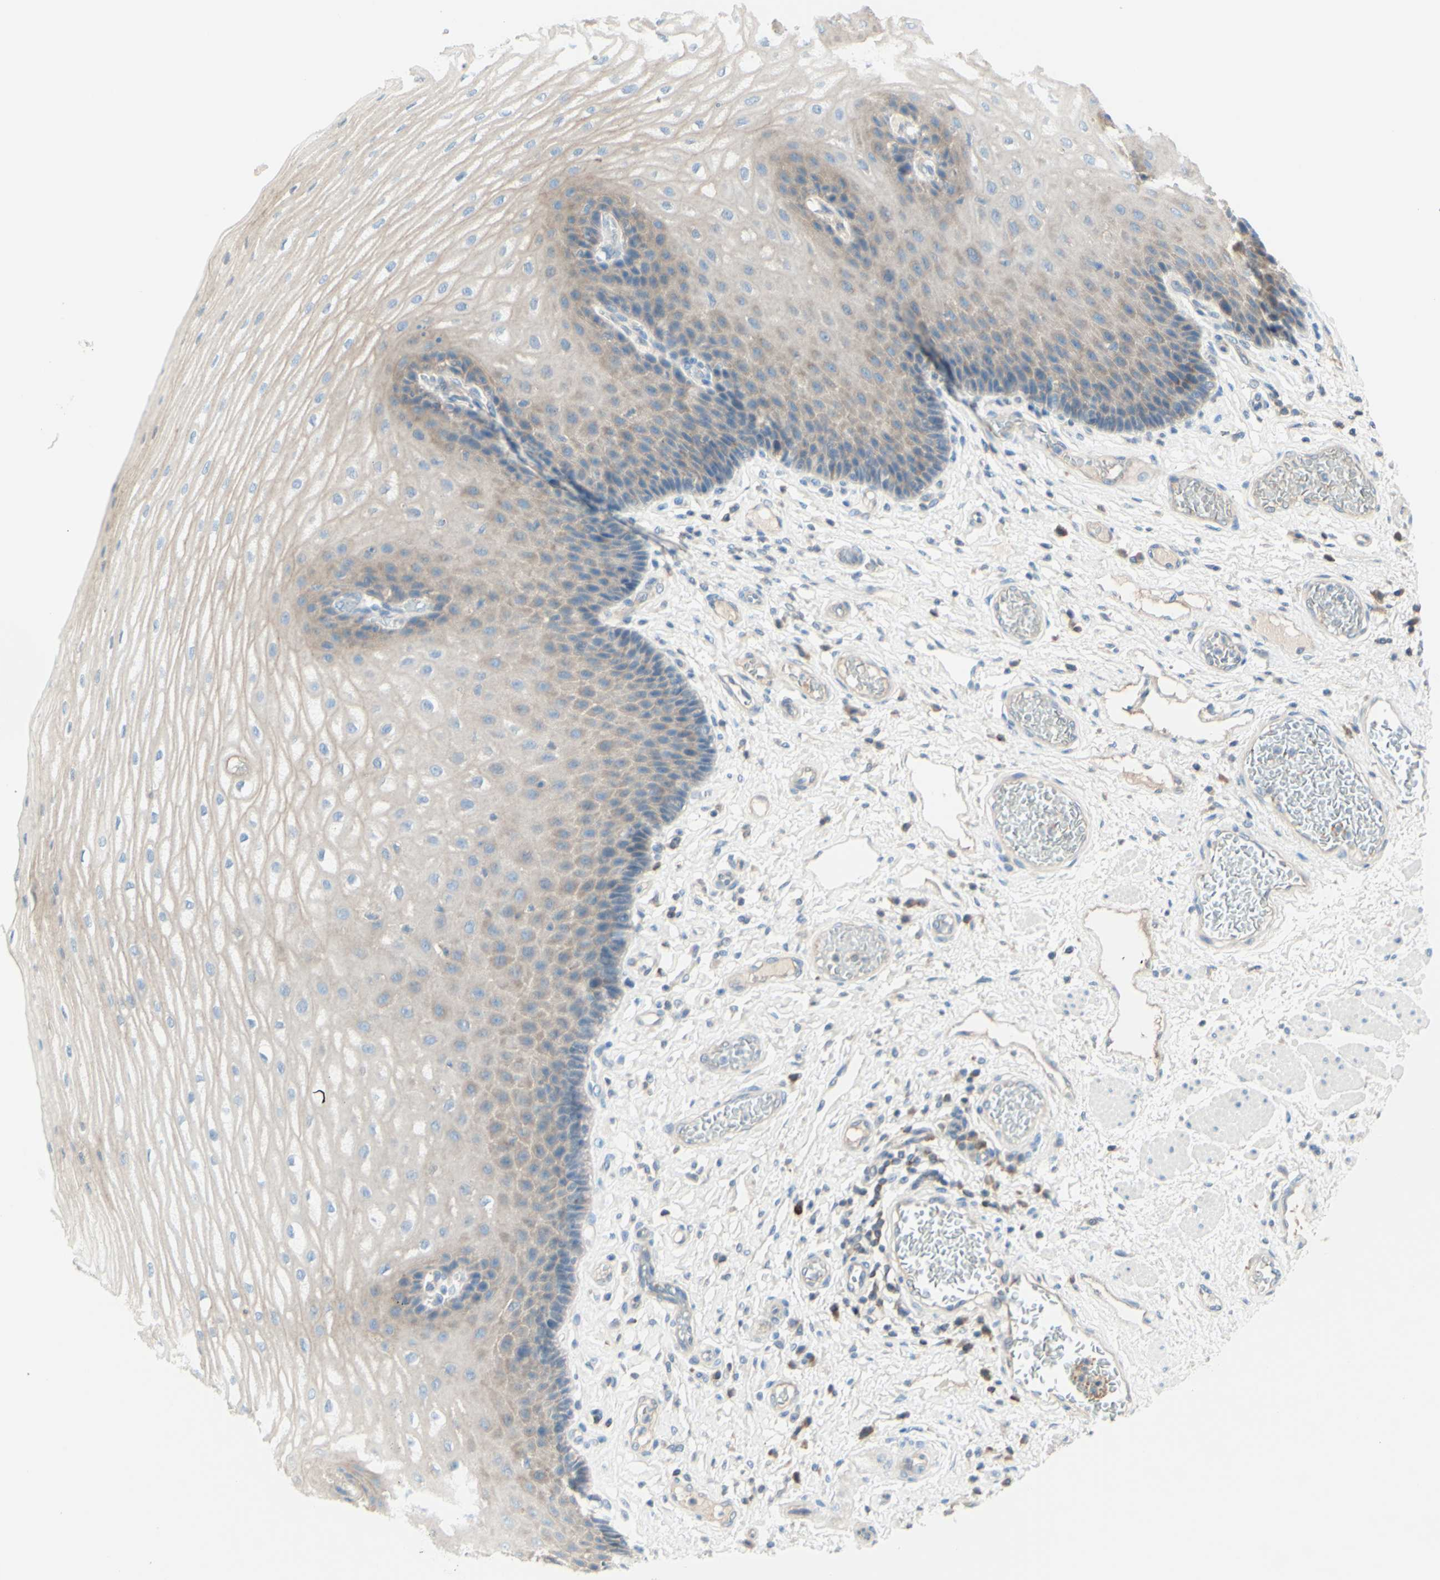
{"staining": {"intensity": "weak", "quantity": "25%-75%", "location": "cytoplasmic/membranous"}, "tissue": "esophagus", "cell_type": "Squamous epithelial cells", "image_type": "normal", "snomed": [{"axis": "morphology", "description": "Normal tissue, NOS"}, {"axis": "topography", "description": "Esophagus"}], "caption": "Immunohistochemistry (IHC) of normal human esophagus exhibits low levels of weak cytoplasmic/membranous expression in about 25%-75% of squamous epithelial cells. (IHC, brightfield microscopy, high magnification).", "gene": "MTM1", "patient": {"sex": "male", "age": 54}}